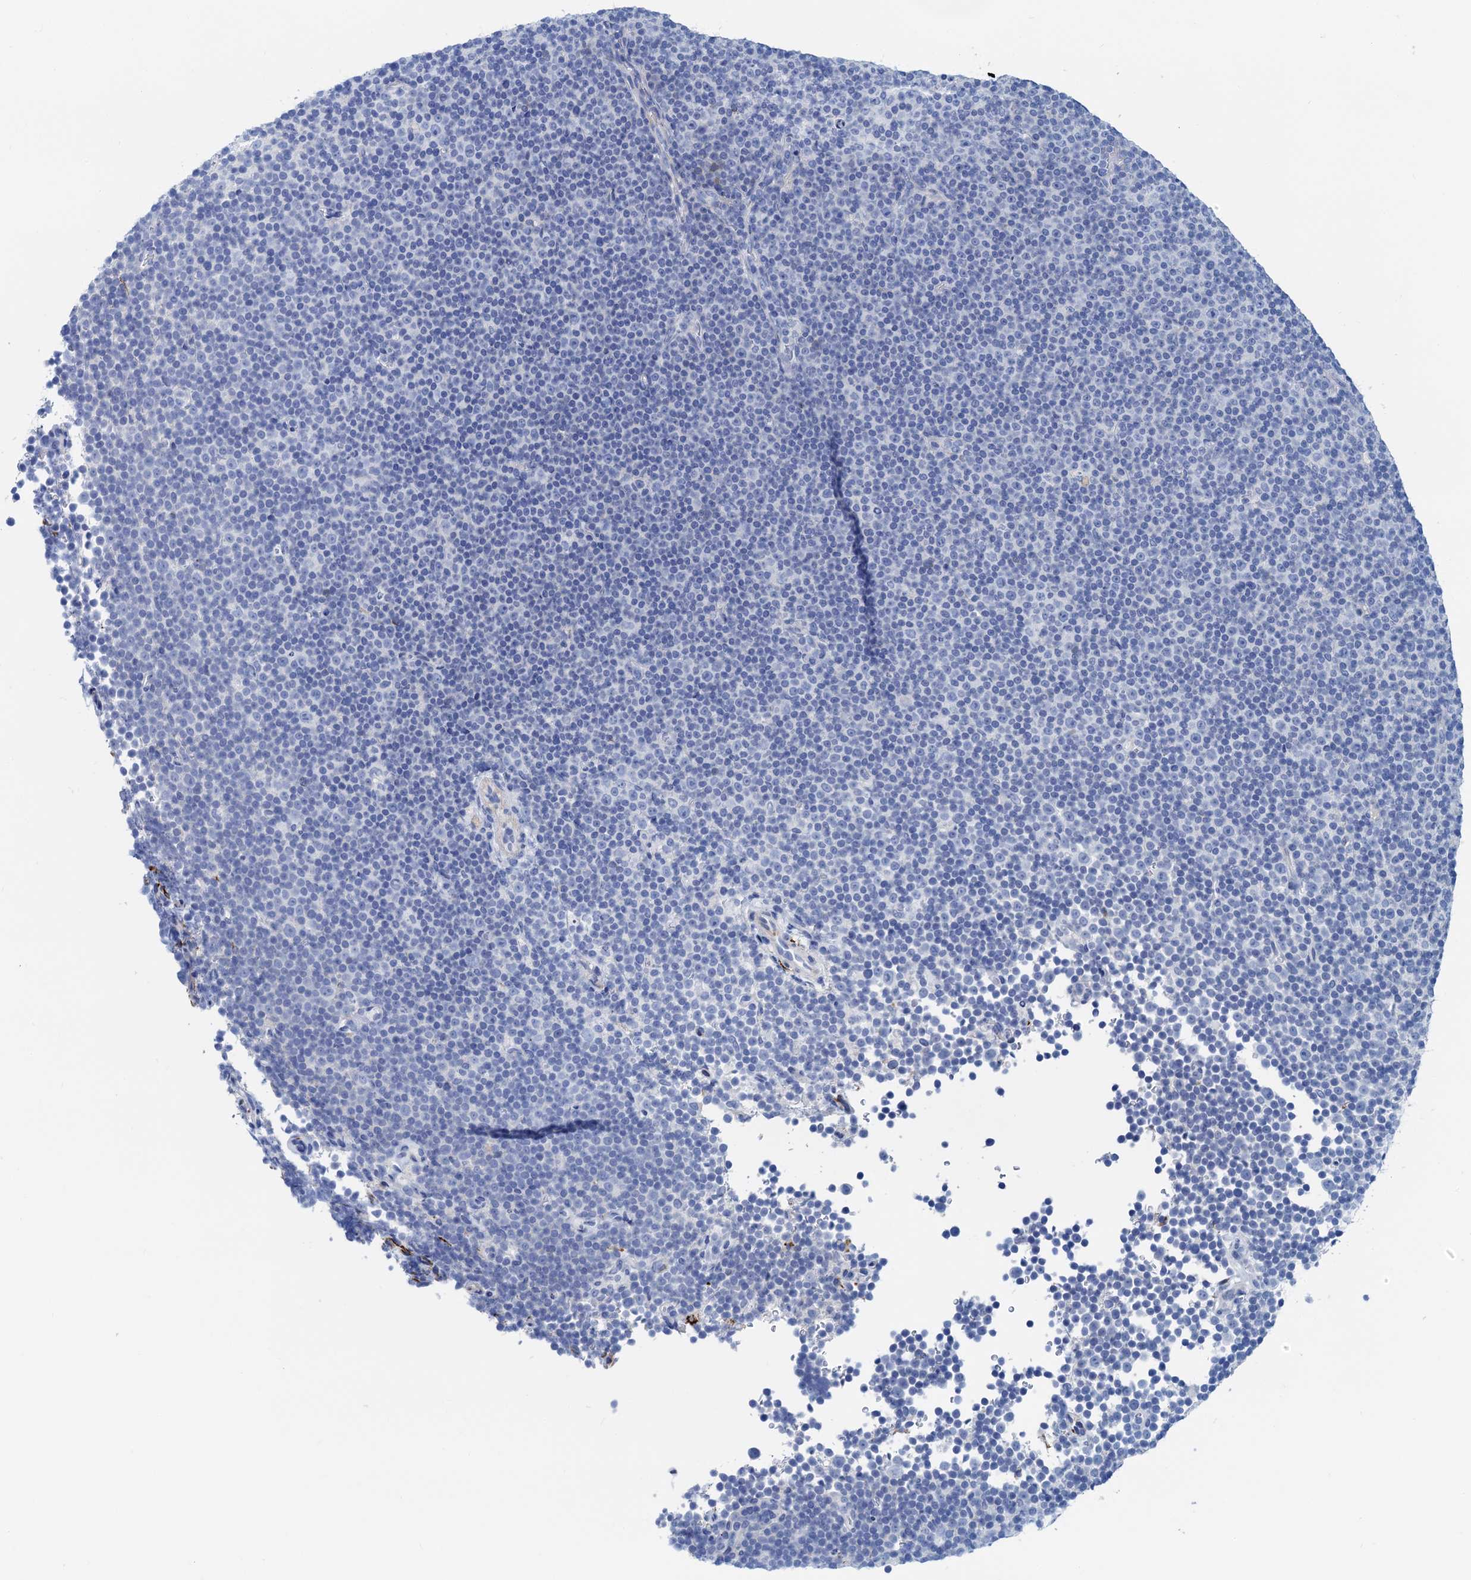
{"staining": {"intensity": "negative", "quantity": "none", "location": "none"}, "tissue": "lymphoma", "cell_type": "Tumor cells", "image_type": "cancer", "snomed": [{"axis": "morphology", "description": "Malignant lymphoma, non-Hodgkin's type, Low grade"}, {"axis": "topography", "description": "Lymph node"}], "caption": "Immunohistochemistry of low-grade malignant lymphoma, non-Hodgkin's type exhibits no staining in tumor cells.", "gene": "NLRP10", "patient": {"sex": "female", "age": 67}}